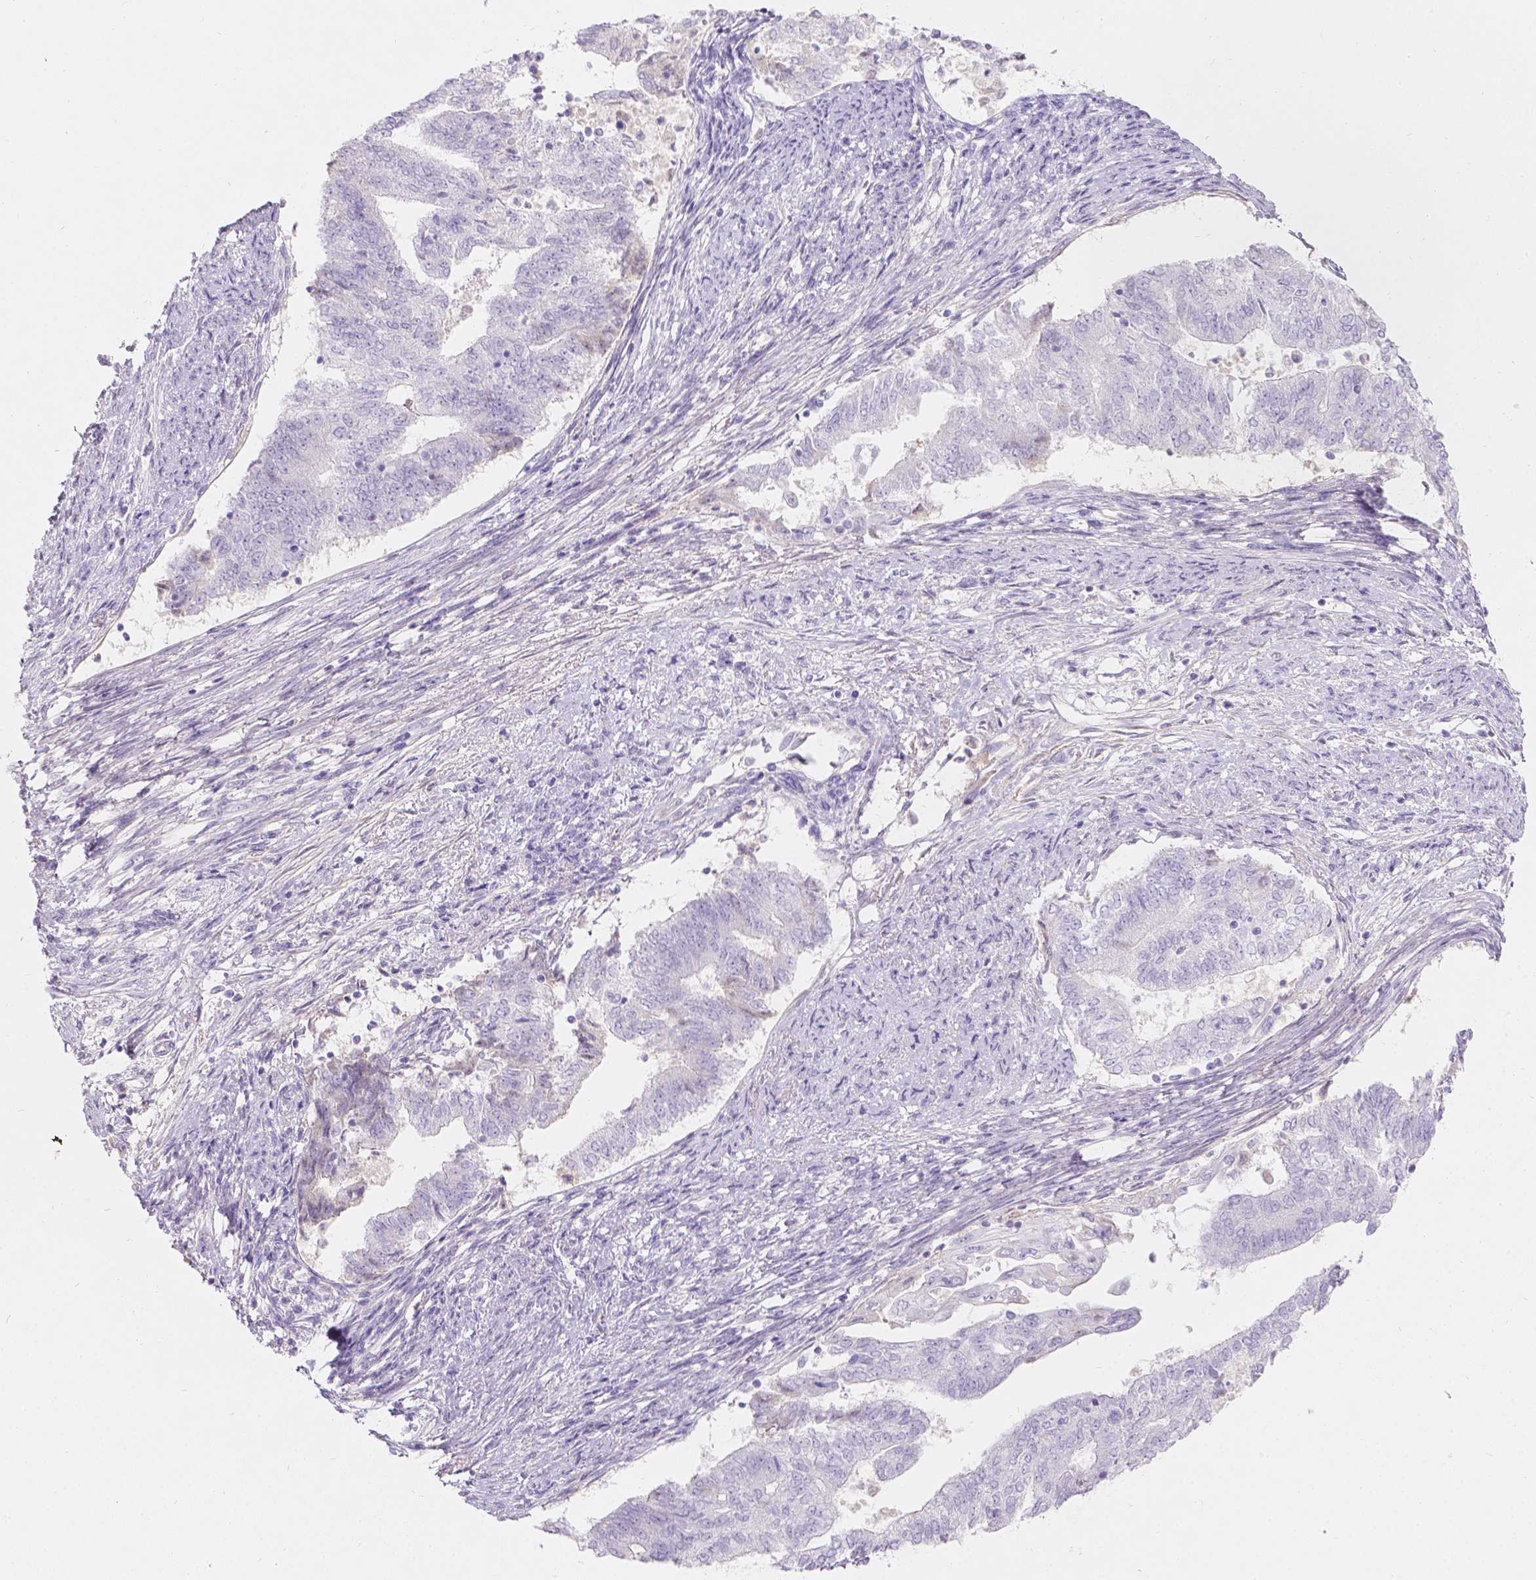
{"staining": {"intensity": "negative", "quantity": "none", "location": "none"}, "tissue": "endometrial cancer", "cell_type": "Tumor cells", "image_type": "cancer", "snomed": [{"axis": "morphology", "description": "Adenocarcinoma, NOS"}, {"axis": "topography", "description": "Endometrium"}], "caption": "Tumor cells show no significant protein expression in adenocarcinoma (endometrial). (Immunohistochemistry (ihc), brightfield microscopy, high magnification).", "gene": "GAL3ST2", "patient": {"sex": "female", "age": 65}}